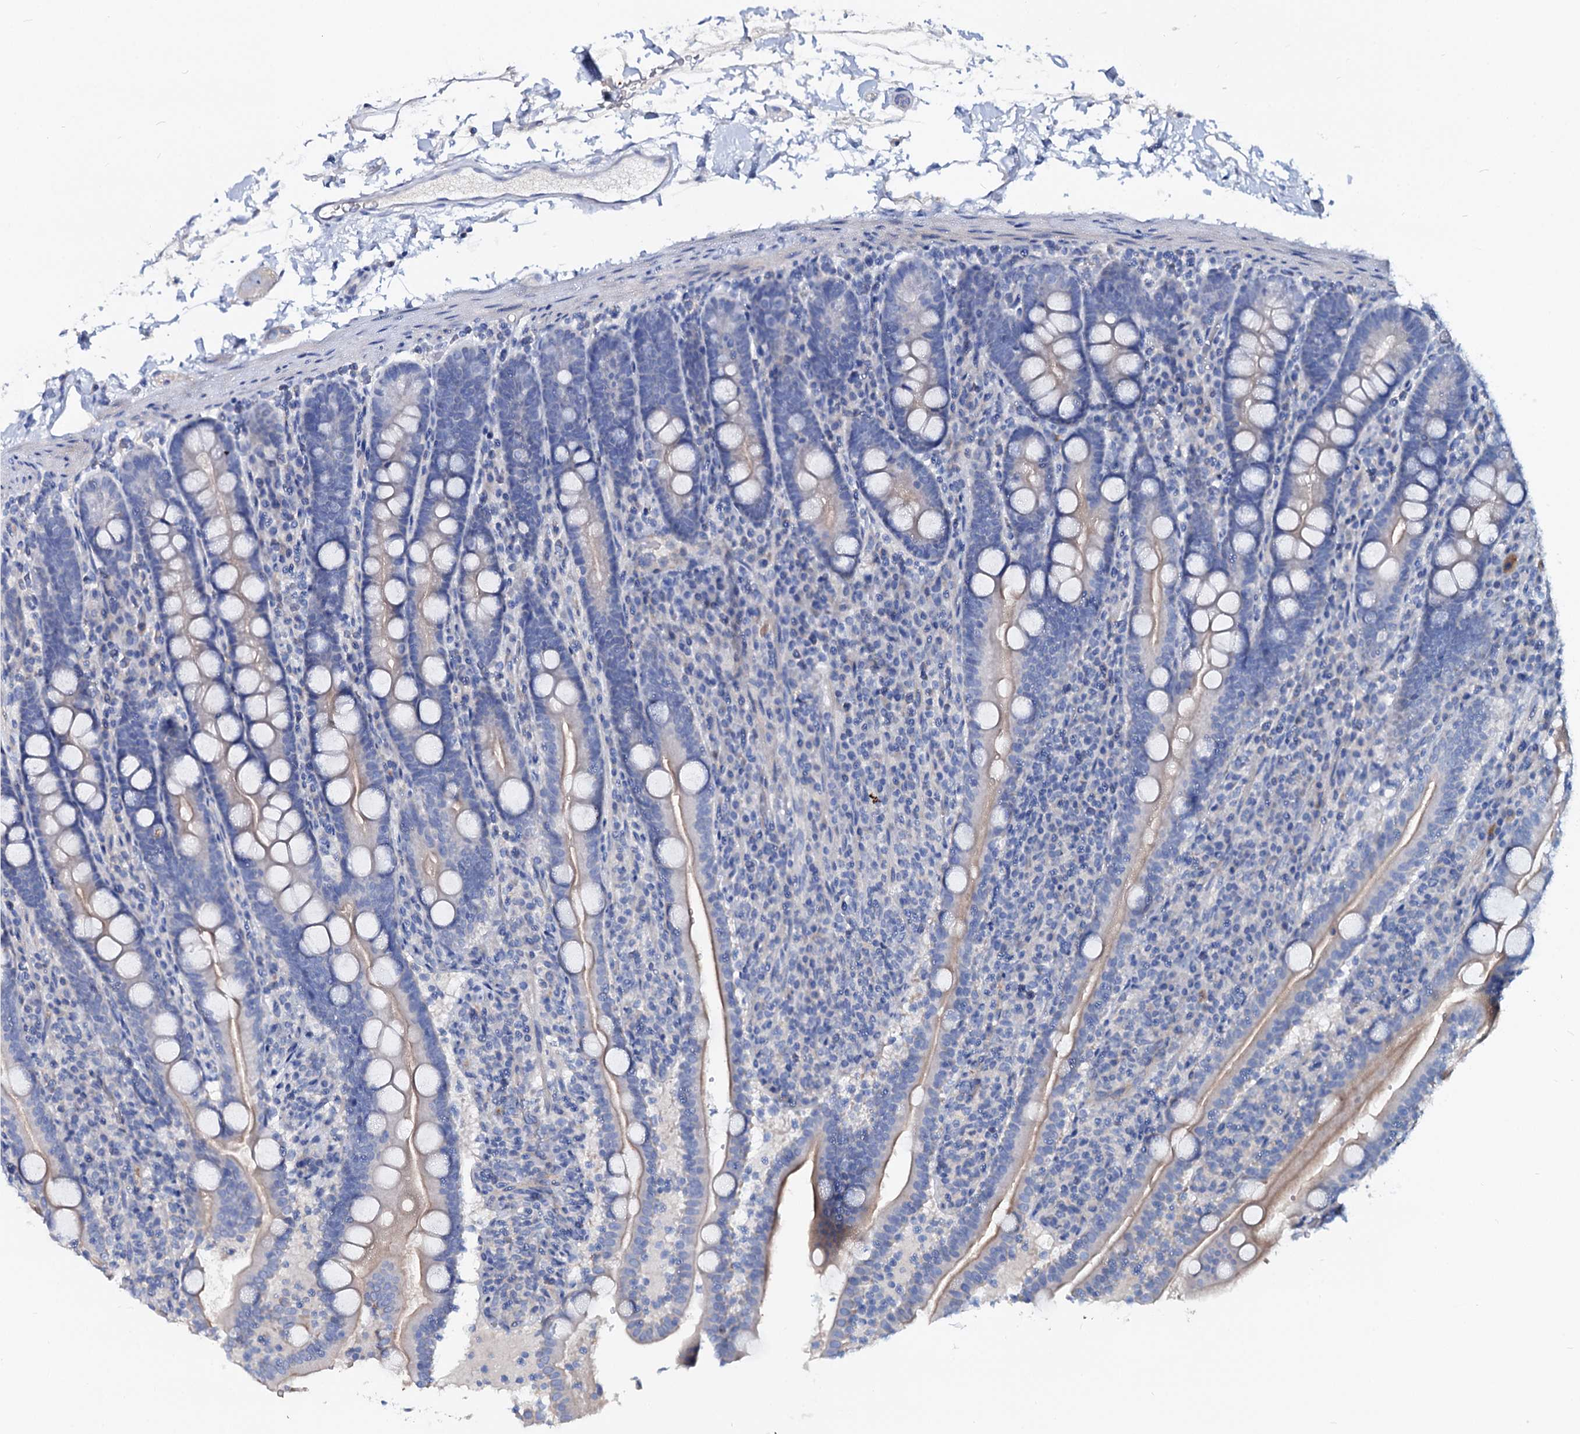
{"staining": {"intensity": "weak", "quantity": "<25%", "location": "cytoplasmic/membranous"}, "tissue": "duodenum", "cell_type": "Glandular cells", "image_type": "normal", "snomed": [{"axis": "morphology", "description": "Normal tissue, NOS"}, {"axis": "topography", "description": "Duodenum"}], "caption": "Immunohistochemical staining of unremarkable duodenum exhibits no significant staining in glandular cells. The staining was performed using DAB to visualize the protein expression in brown, while the nuclei were stained in blue with hematoxylin (Magnification: 20x).", "gene": "DYDC2", "patient": {"sex": "male", "age": 35}}